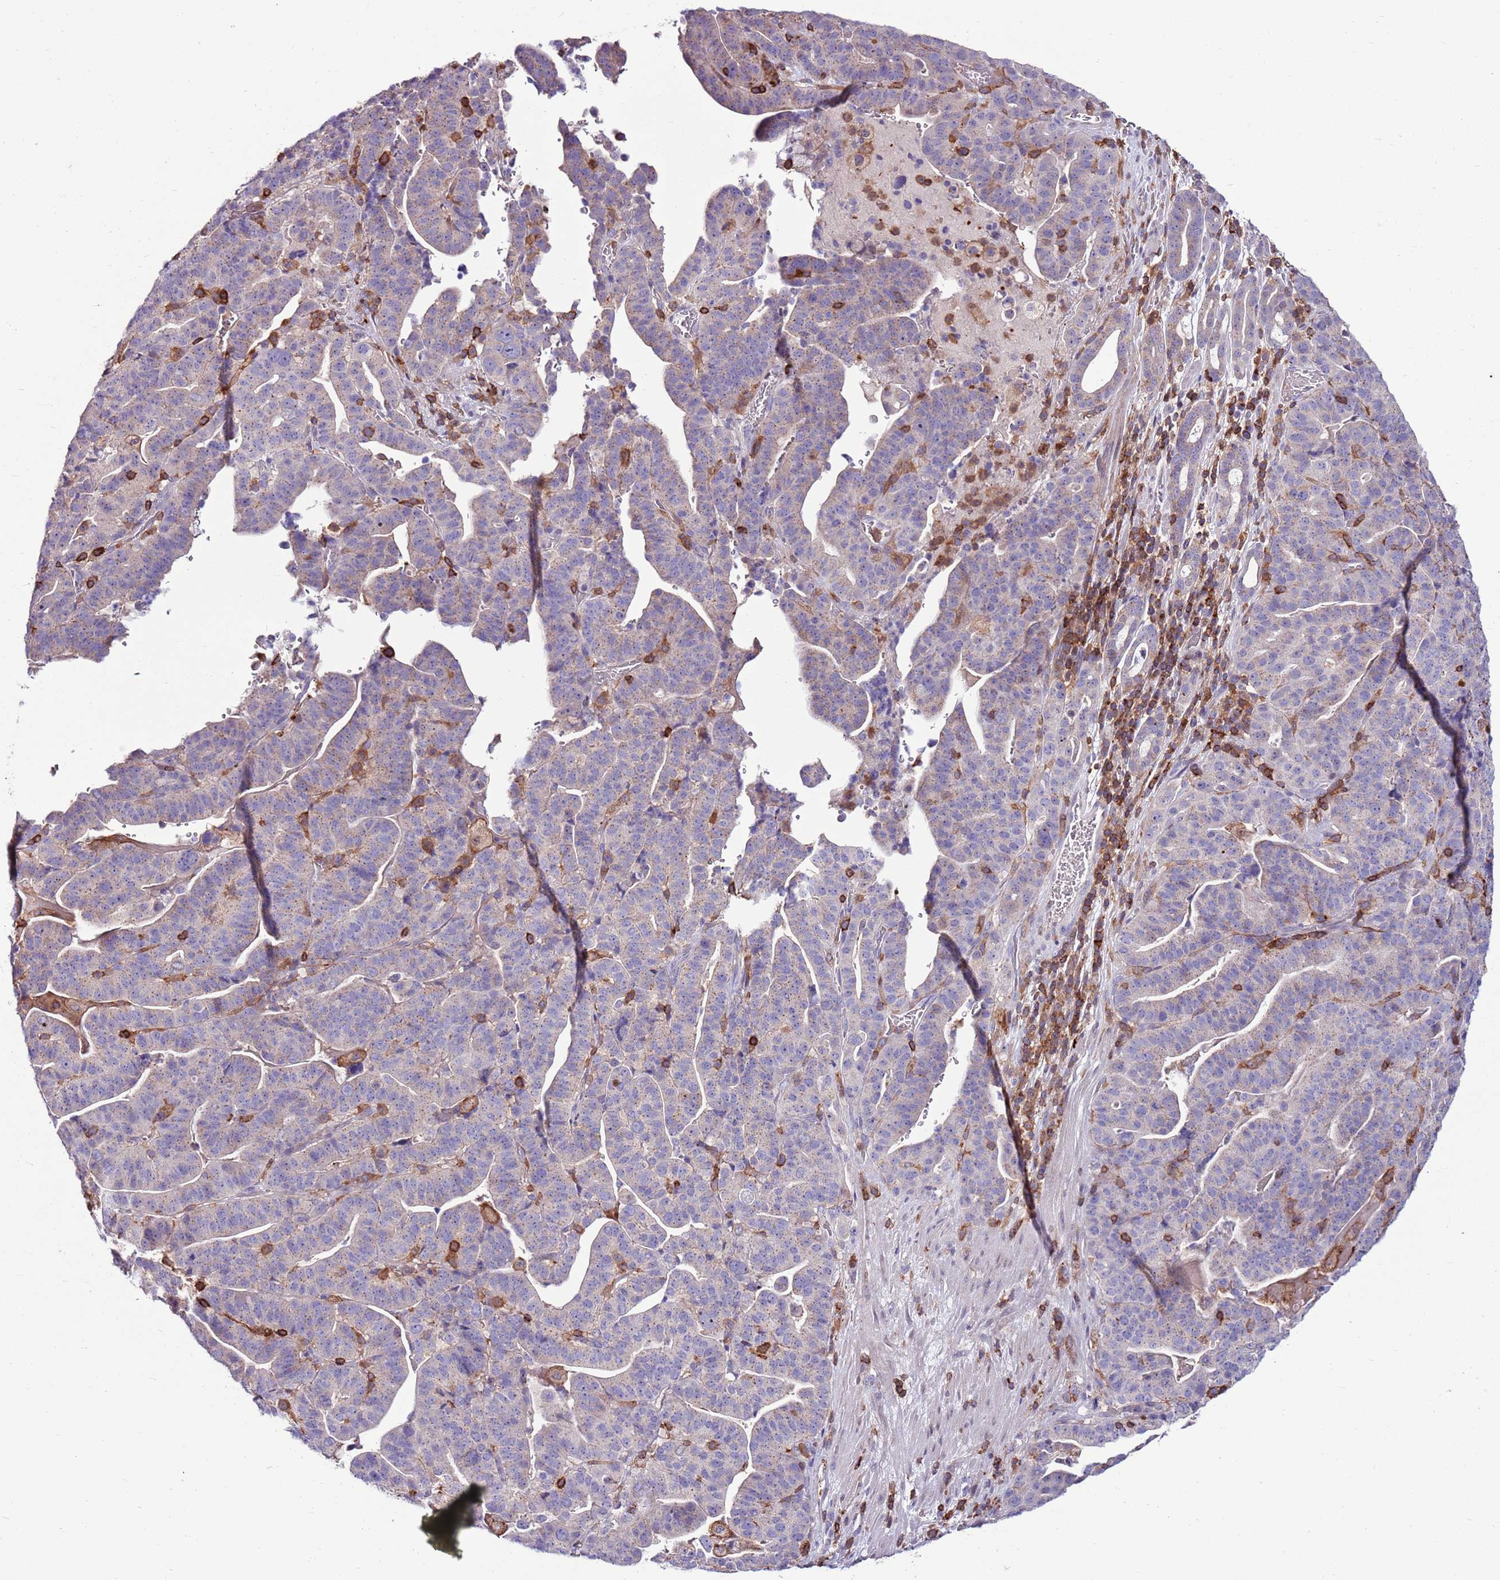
{"staining": {"intensity": "weak", "quantity": "25%-75%", "location": "cytoplasmic/membranous"}, "tissue": "stomach cancer", "cell_type": "Tumor cells", "image_type": "cancer", "snomed": [{"axis": "morphology", "description": "Adenocarcinoma, NOS"}, {"axis": "topography", "description": "Stomach"}], "caption": "A photomicrograph of stomach cancer (adenocarcinoma) stained for a protein displays weak cytoplasmic/membranous brown staining in tumor cells.", "gene": "ZSWIM1", "patient": {"sex": "male", "age": 48}}